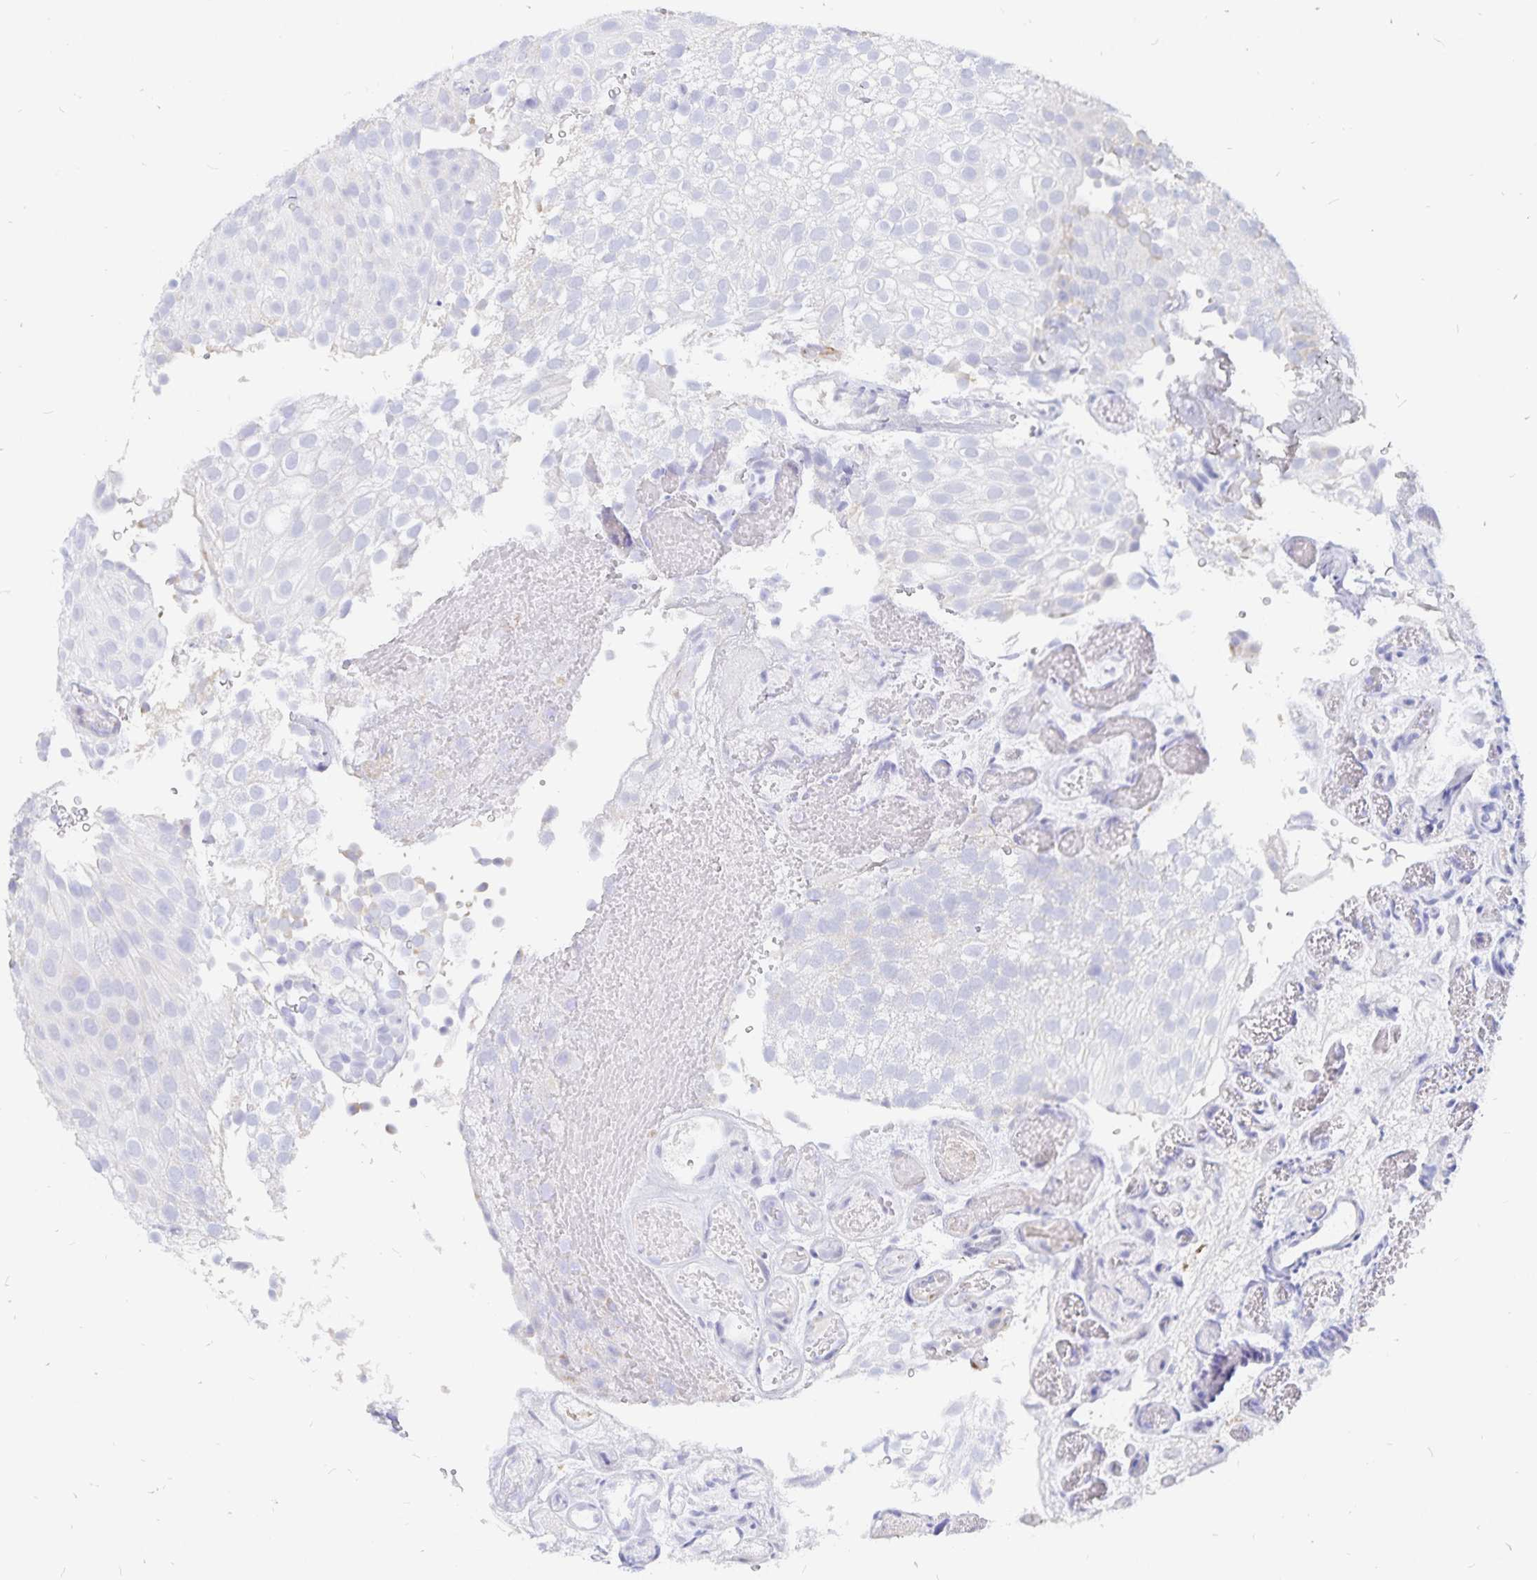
{"staining": {"intensity": "negative", "quantity": "none", "location": "none"}, "tissue": "urothelial cancer", "cell_type": "Tumor cells", "image_type": "cancer", "snomed": [{"axis": "morphology", "description": "Urothelial carcinoma, Low grade"}, {"axis": "topography", "description": "Urinary bladder"}], "caption": "The immunohistochemistry histopathology image has no significant positivity in tumor cells of urothelial carcinoma (low-grade) tissue.", "gene": "PKHD1", "patient": {"sex": "male", "age": 78}}